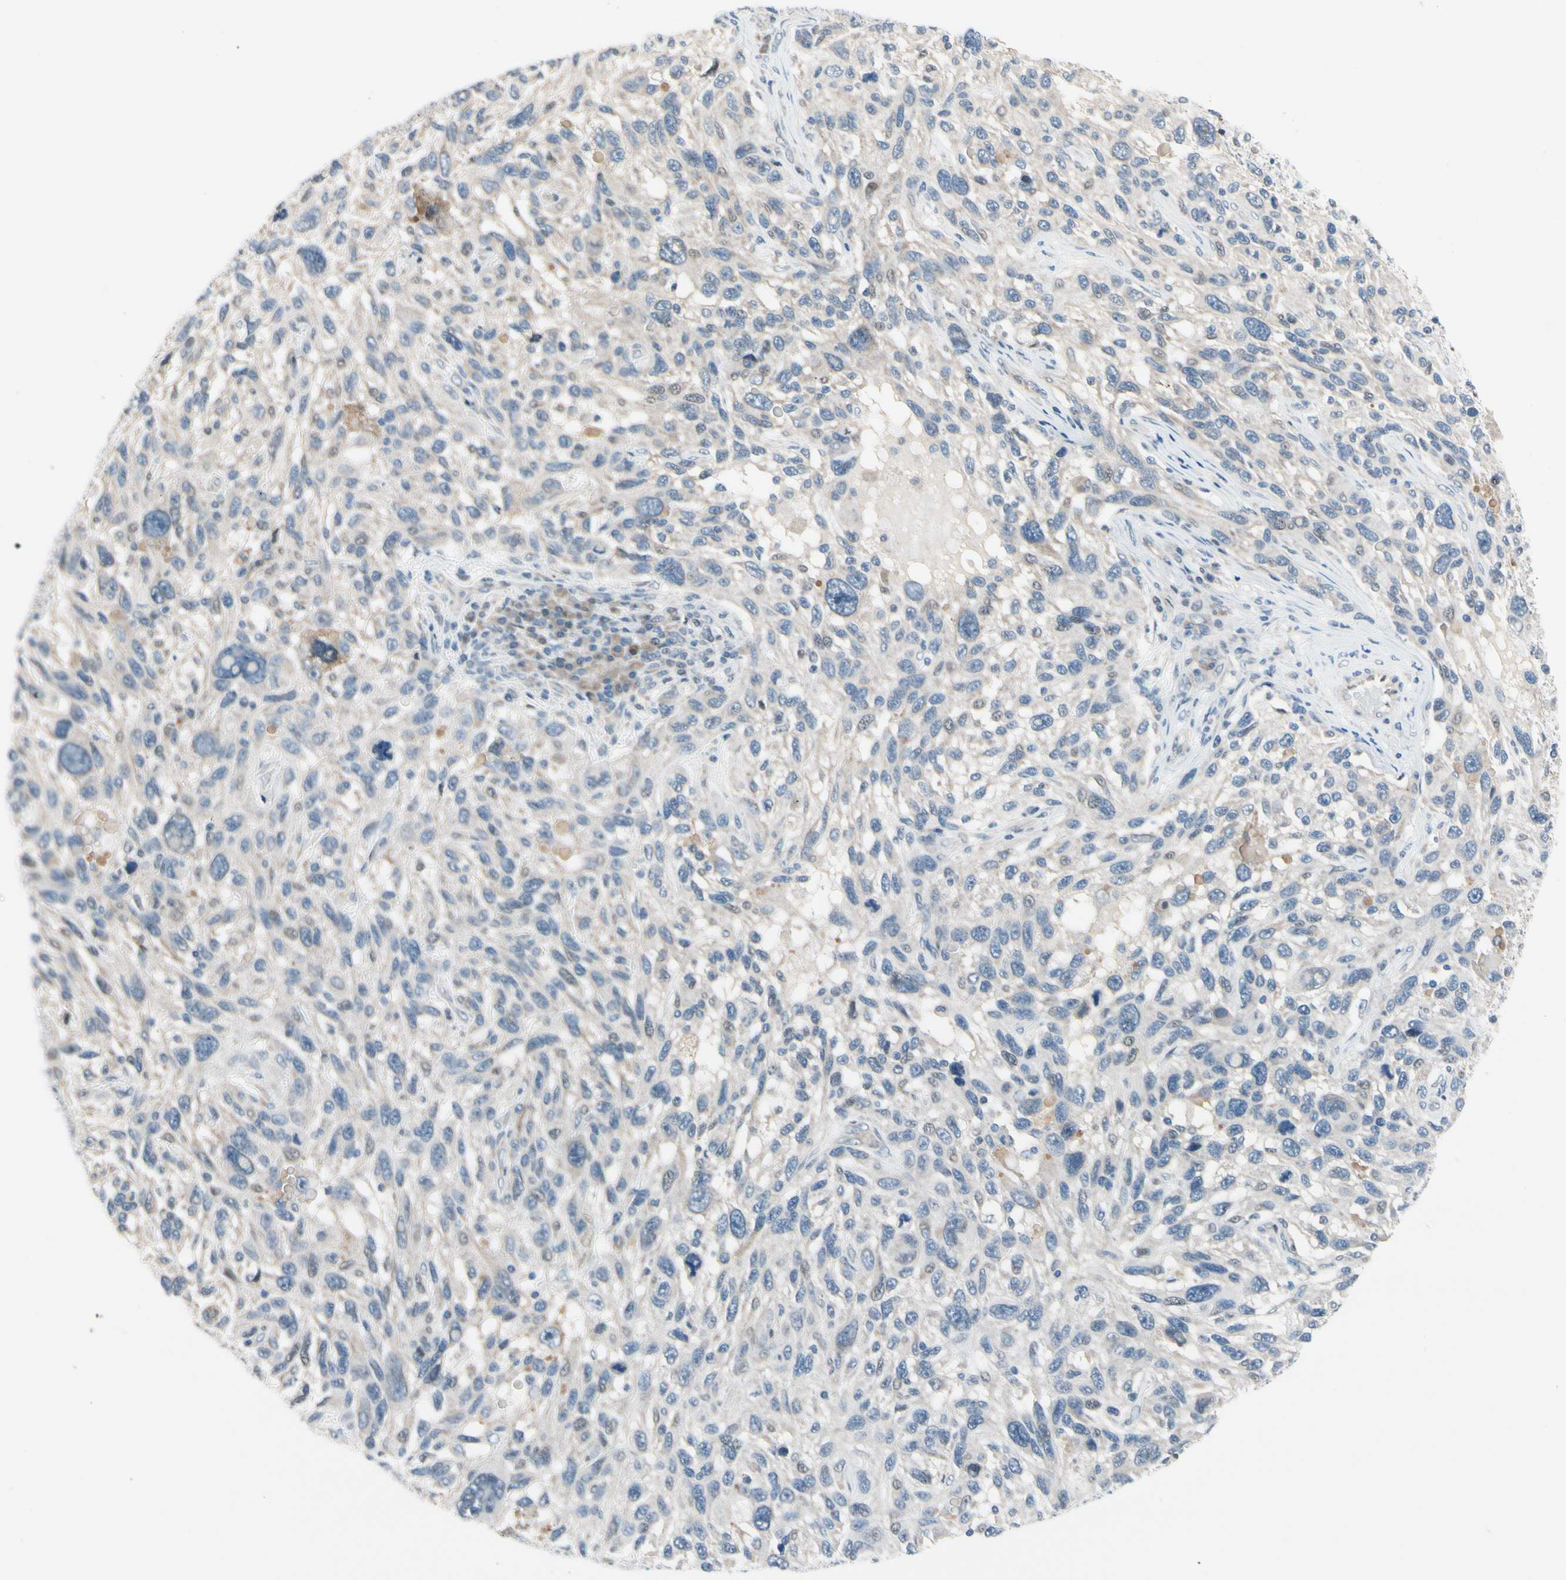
{"staining": {"intensity": "negative", "quantity": "none", "location": "none"}, "tissue": "melanoma", "cell_type": "Tumor cells", "image_type": "cancer", "snomed": [{"axis": "morphology", "description": "Malignant melanoma, NOS"}, {"axis": "topography", "description": "Skin"}], "caption": "Tumor cells show no significant positivity in malignant melanoma.", "gene": "CFAP36", "patient": {"sex": "male", "age": 53}}